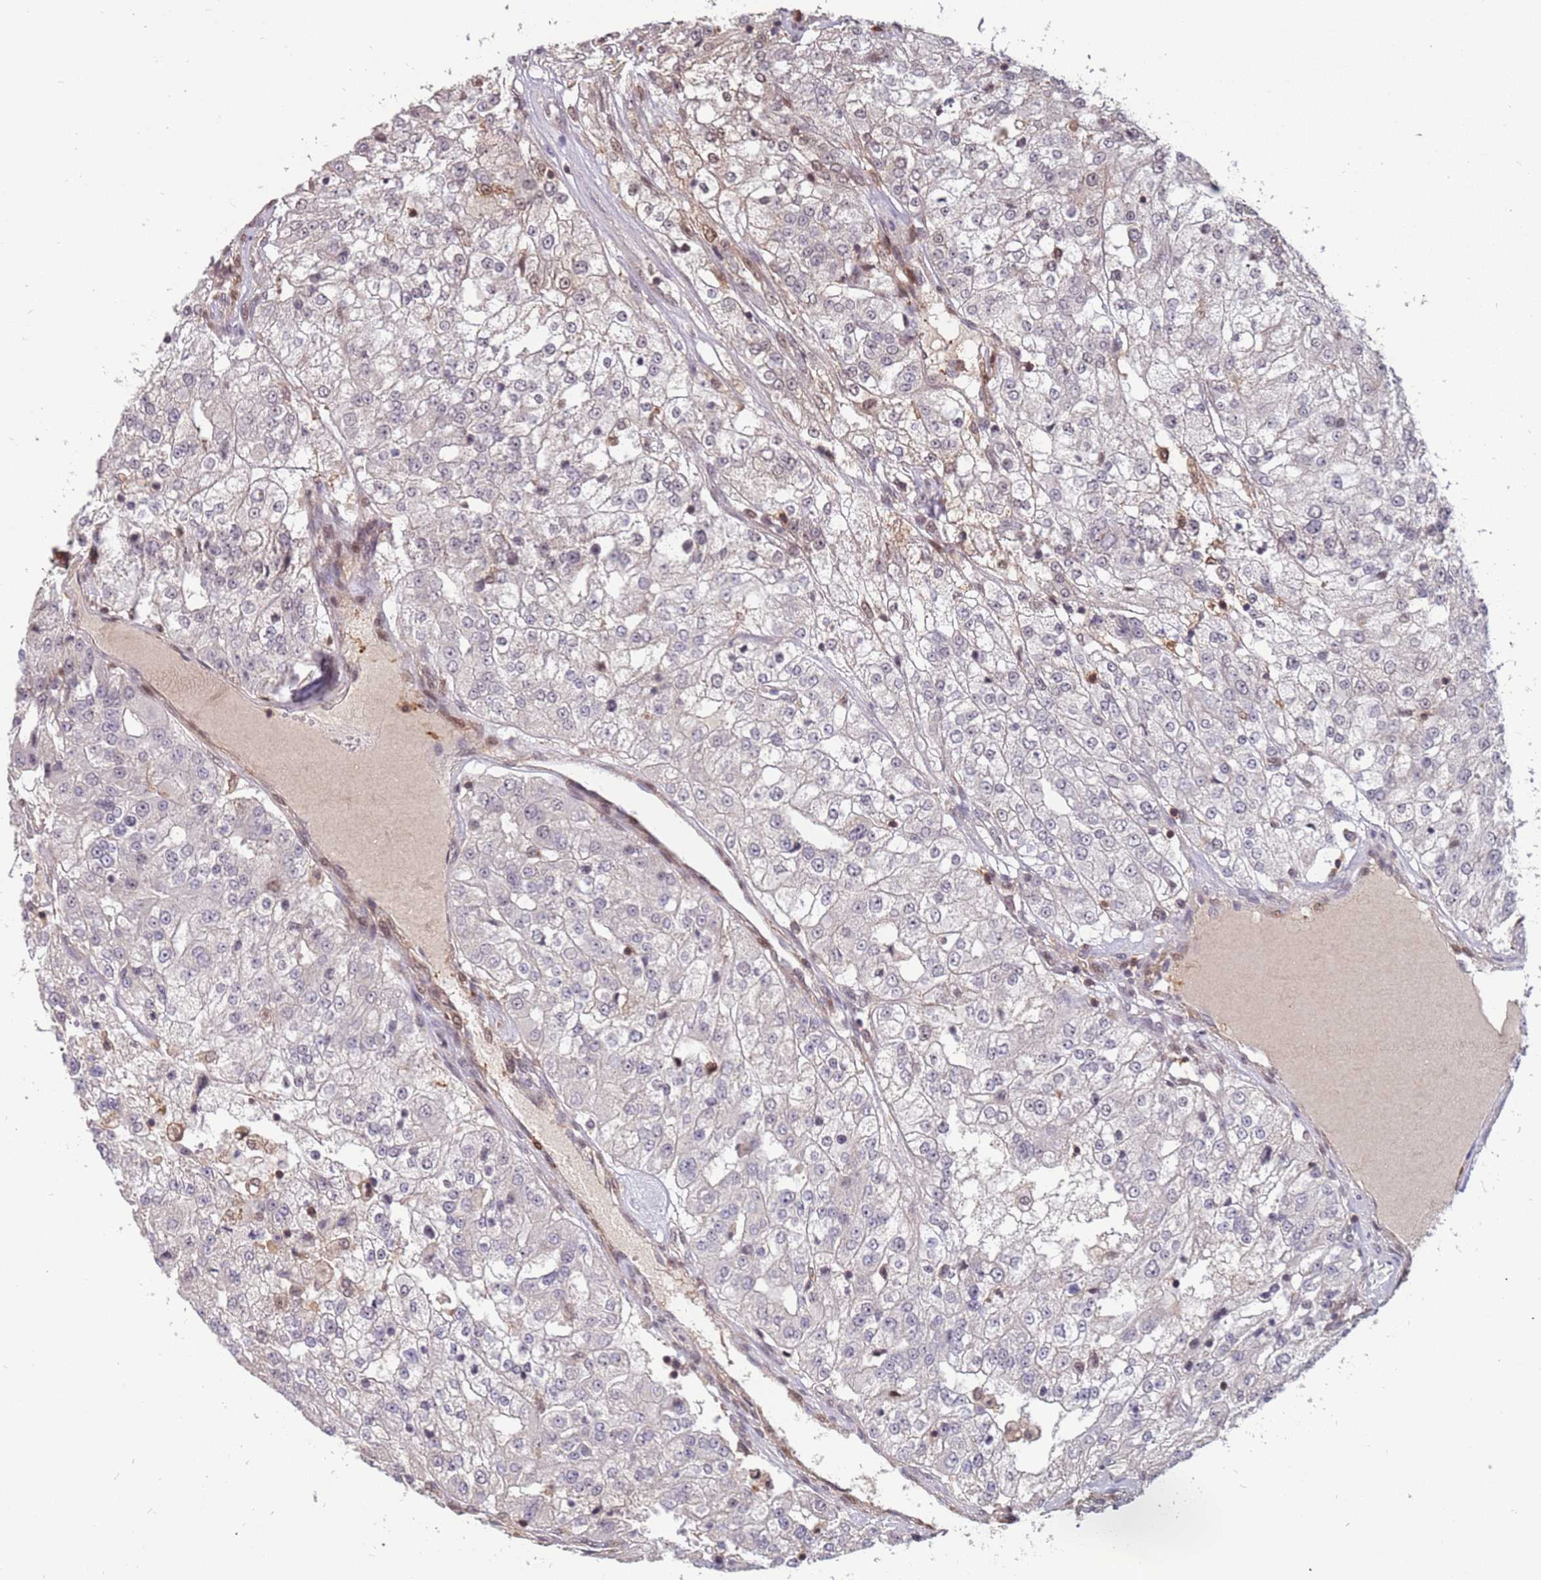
{"staining": {"intensity": "negative", "quantity": "none", "location": "none"}, "tissue": "renal cancer", "cell_type": "Tumor cells", "image_type": "cancer", "snomed": [{"axis": "morphology", "description": "Adenocarcinoma, NOS"}, {"axis": "topography", "description": "Kidney"}], "caption": "DAB (3,3'-diaminobenzidine) immunohistochemical staining of human renal cancer (adenocarcinoma) demonstrates no significant staining in tumor cells. Brightfield microscopy of IHC stained with DAB (brown) and hematoxylin (blue), captured at high magnification.", "gene": "GBP2", "patient": {"sex": "female", "age": 63}}